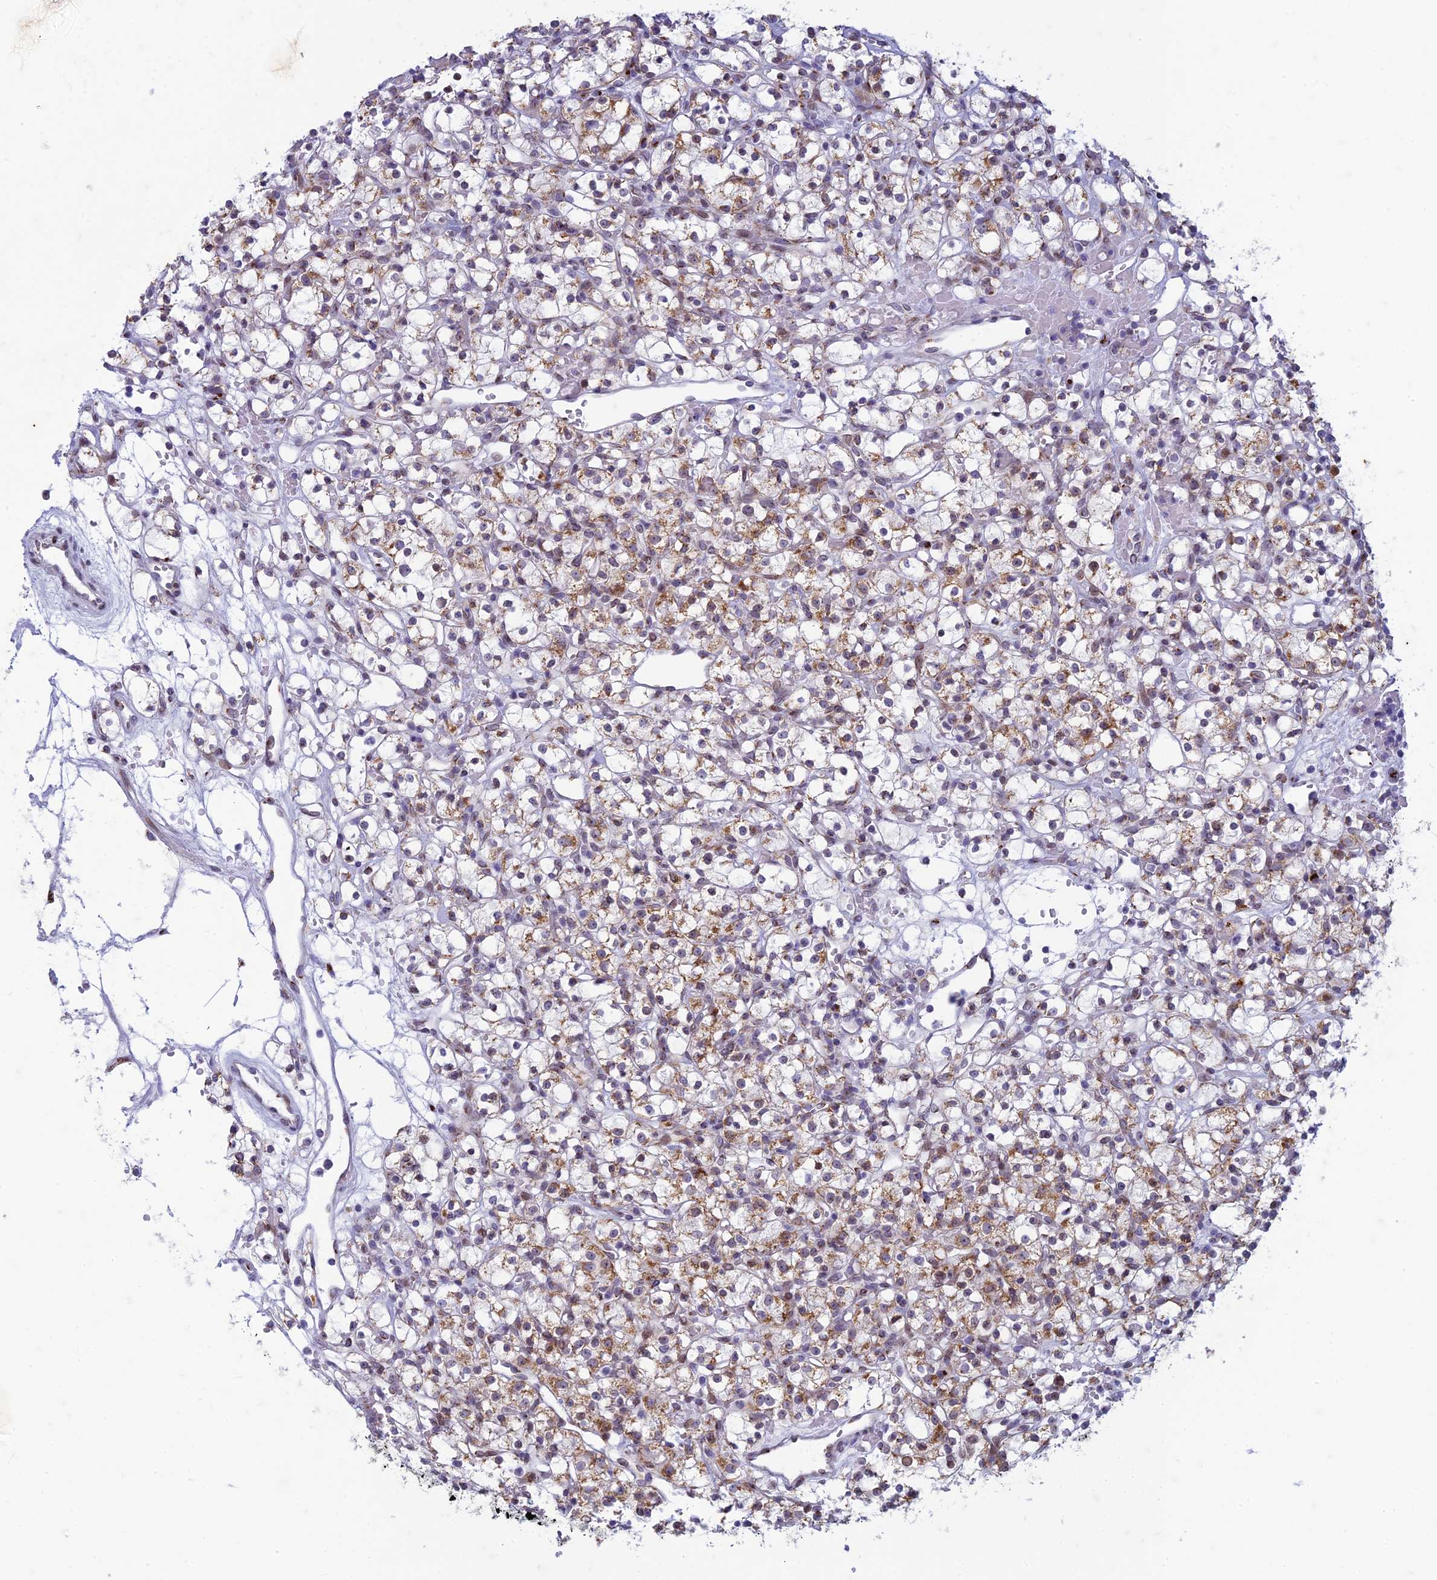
{"staining": {"intensity": "moderate", "quantity": "25%-75%", "location": "cytoplasmic/membranous"}, "tissue": "renal cancer", "cell_type": "Tumor cells", "image_type": "cancer", "snomed": [{"axis": "morphology", "description": "Adenocarcinoma, NOS"}, {"axis": "topography", "description": "Kidney"}], "caption": "Brown immunohistochemical staining in renal cancer exhibits moderate cytoplasmic/membranous expression in approximately 25%-75% of tumor cells.", "gene": "FAM3C", "patient": {"sex": "female", "age": 59}}